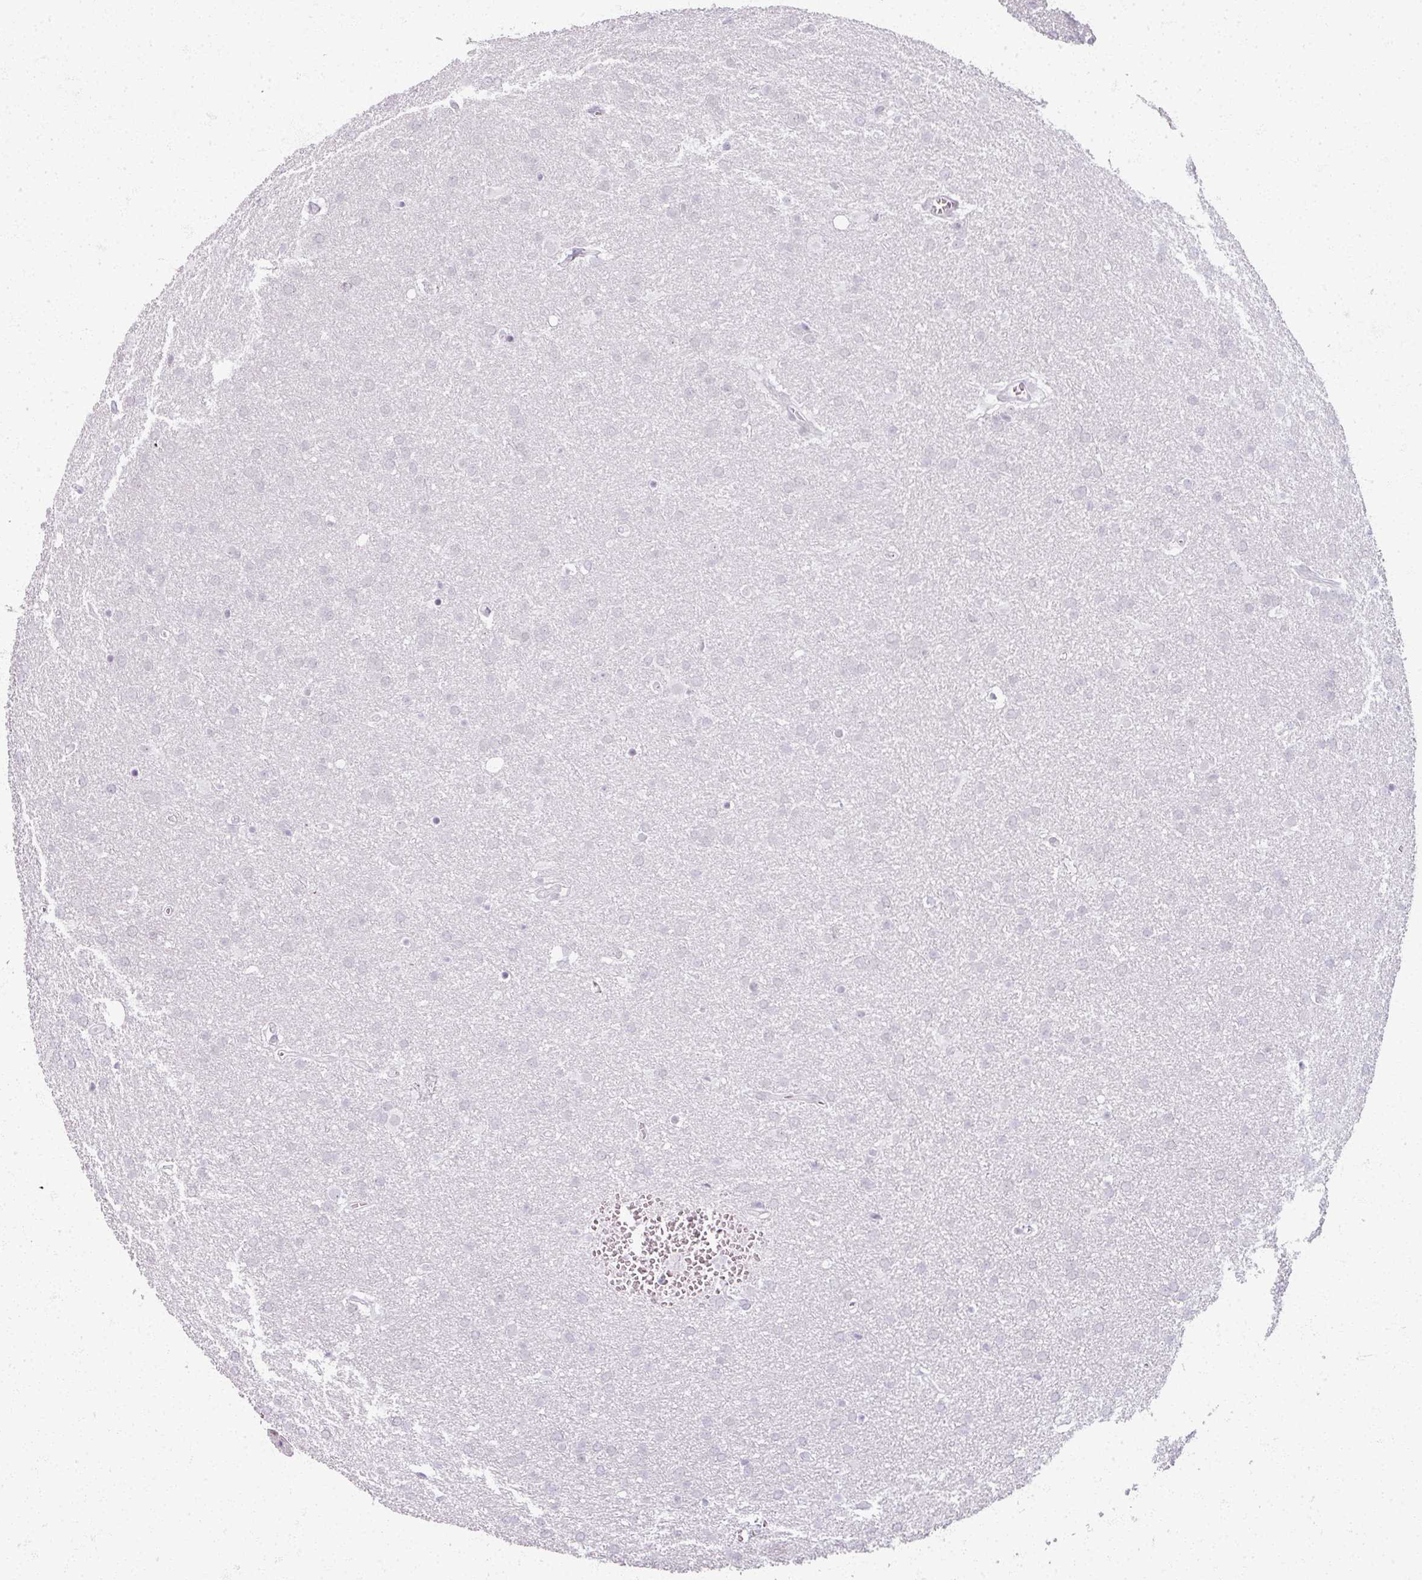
{"staining": {"intensity": "negative", "quantity": "none", "location": "none"}, "tissue": "glioma", "cell_type": "Tumor cells", "image_type": "cancer", "snomed": [{"axis": "morphology", "description": "Glioma, malignant, Low grade"}, {"axis": "topography", "description": "Brain"}], "caption": "DAB immunohistochemical staining of human glioma demonstrates no significant positivity in tumor cells.", "gene": "RFPL2", "patient": {"sex": "female", "age": 32}}